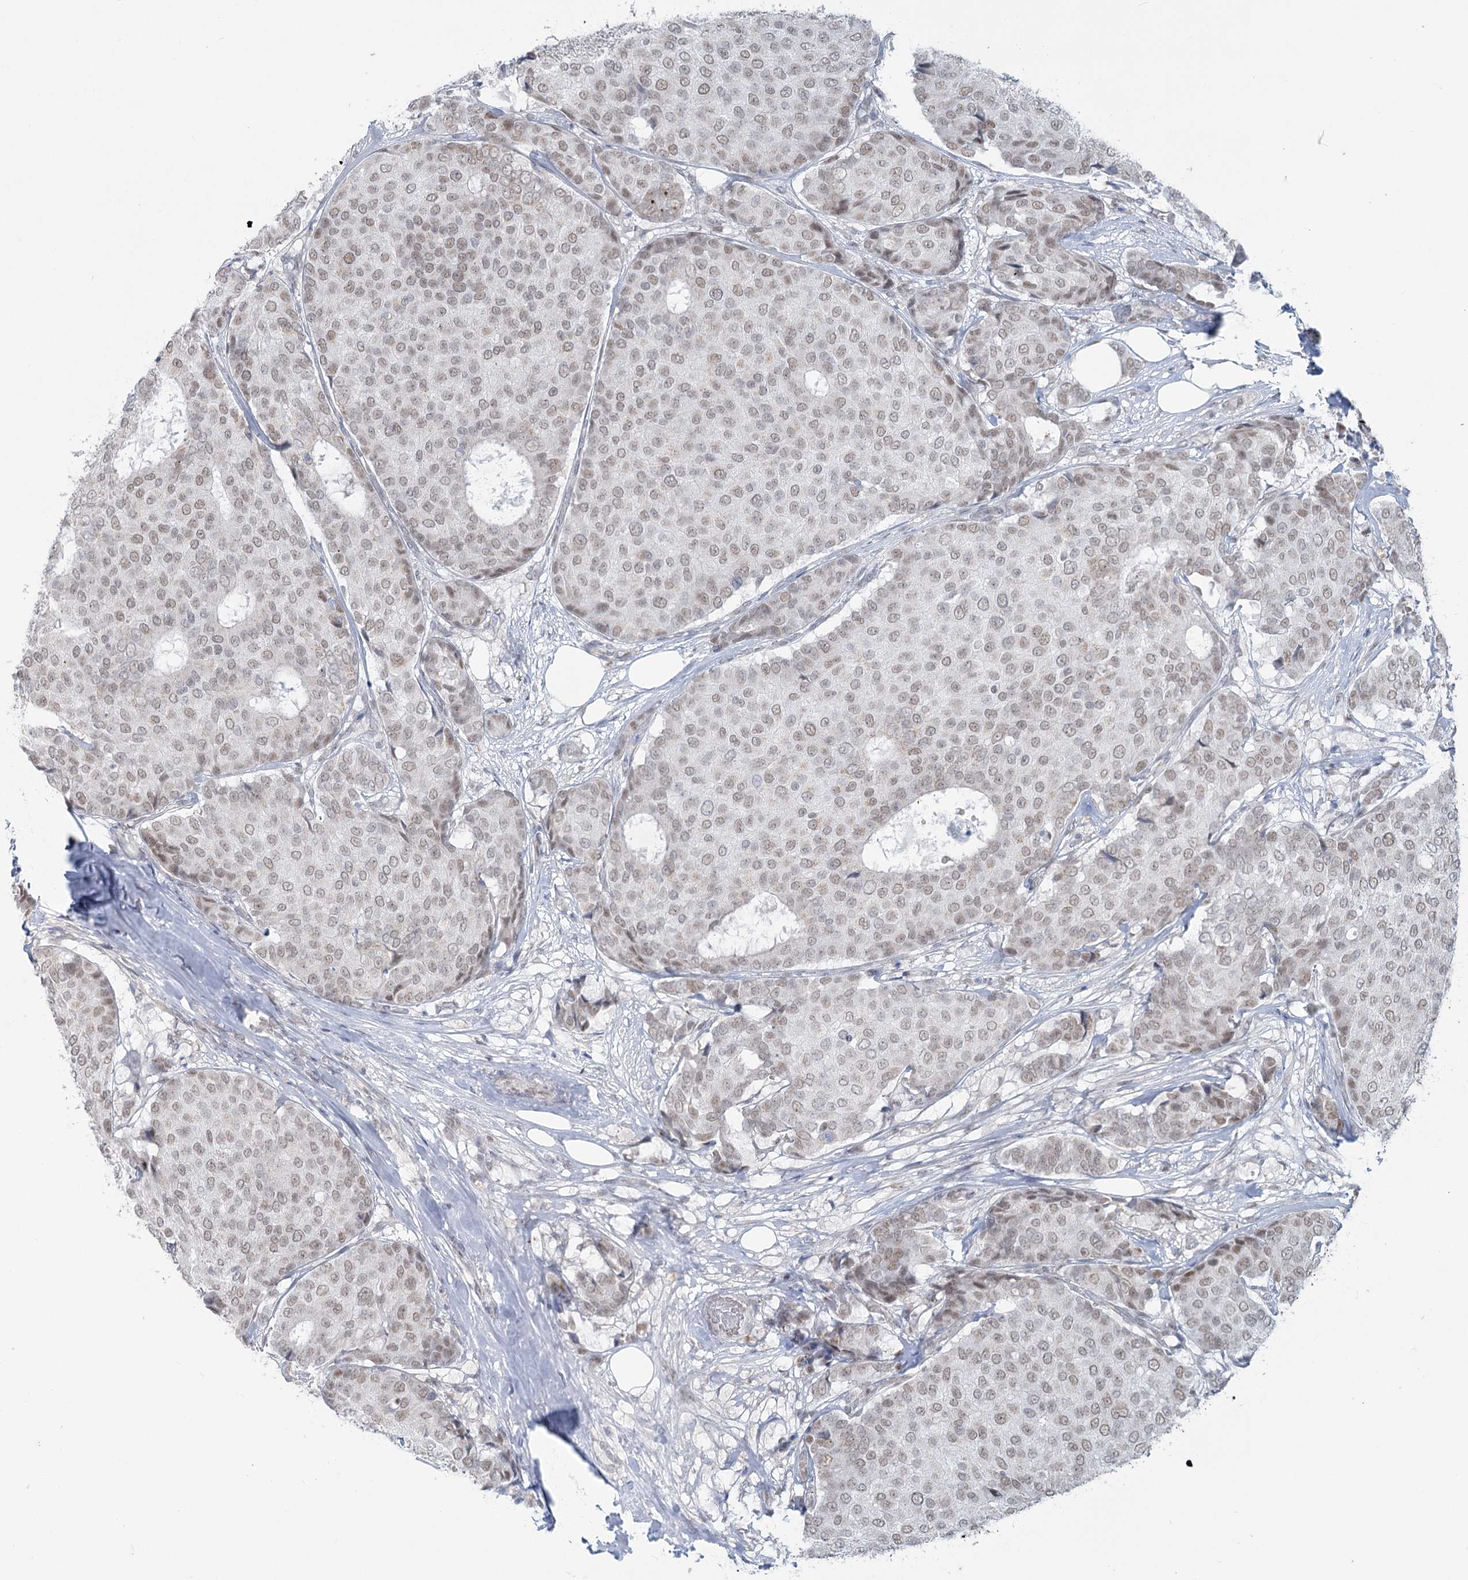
{"staining": {"intensity": "weak", "quantity": ">75%", "location": "nuclear"}, "tissue": "breast cancer", "cell_type": "Tumor cells", "image_type": "cancer", "snomed": [{"axis": "morphology", "description": "Duct carcinoma"}, {"axis": "topography", "description": "Breast"}], "caption": "Human breast infiltrating ductal carcinoma stained with a protein marker demonstrates weak staining in tumor cells.", "gene": "MTG1", "patient": {"sex": "female", "age": 75}}